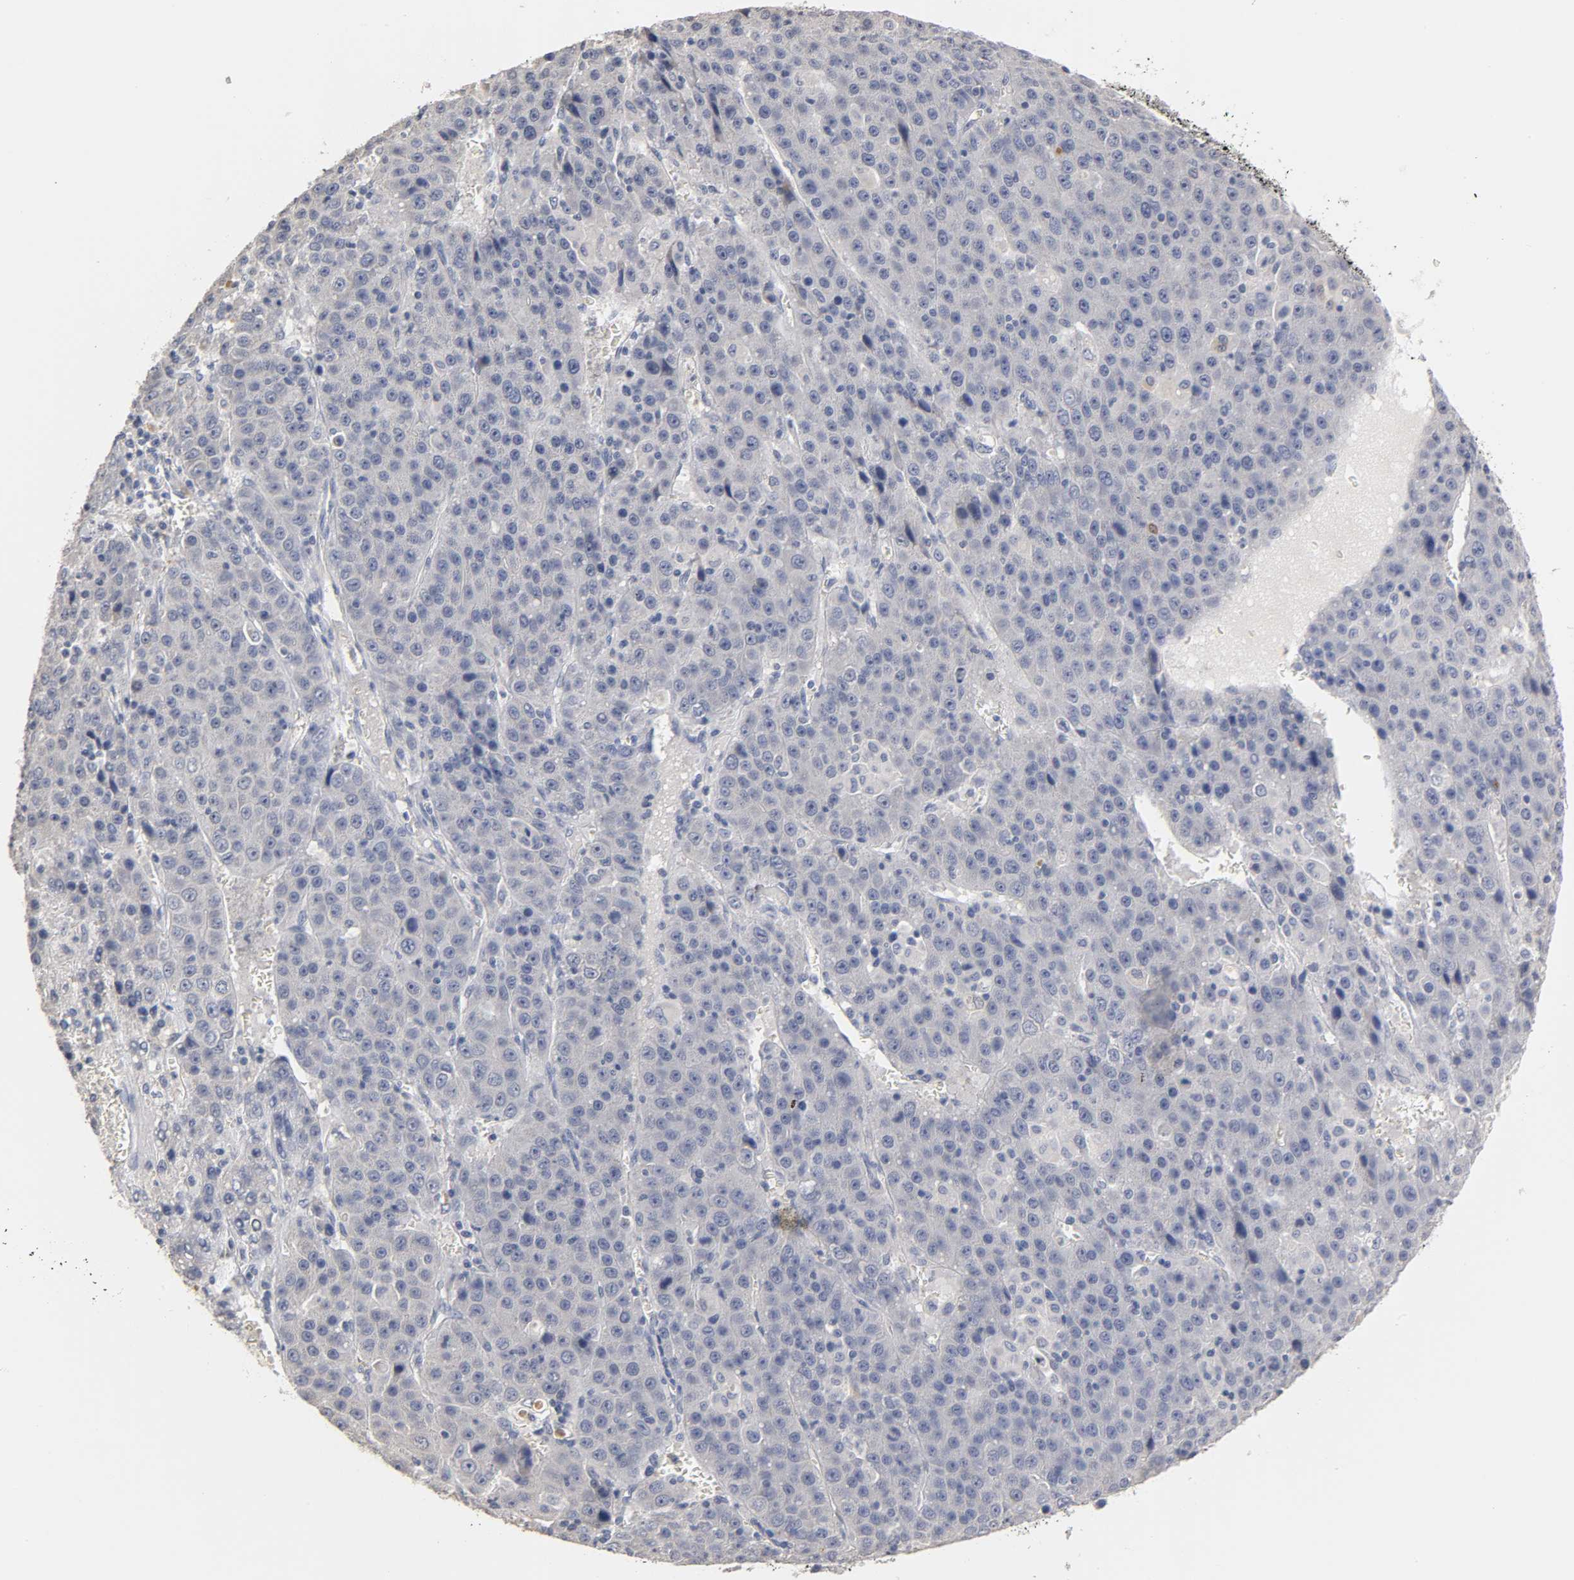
{"staining": {"intensity": "negative", "quantity": "none", "location": "none"}, "tissue": "liver cancer", "cell_type": "Tumor cells", "image_type": "cancer", "snomed": [{"axis": "morphology", "description": "Carcinoma, Hepatocellular, NOS"}, {"axis": "topography", "description": "Liver"}], "caption": "The image shows no significant positivity in tumor cells of liver hepatocellular carcinoma.", "gene": "OVOL1", "patient": {"sex": "female", "age": 53}}